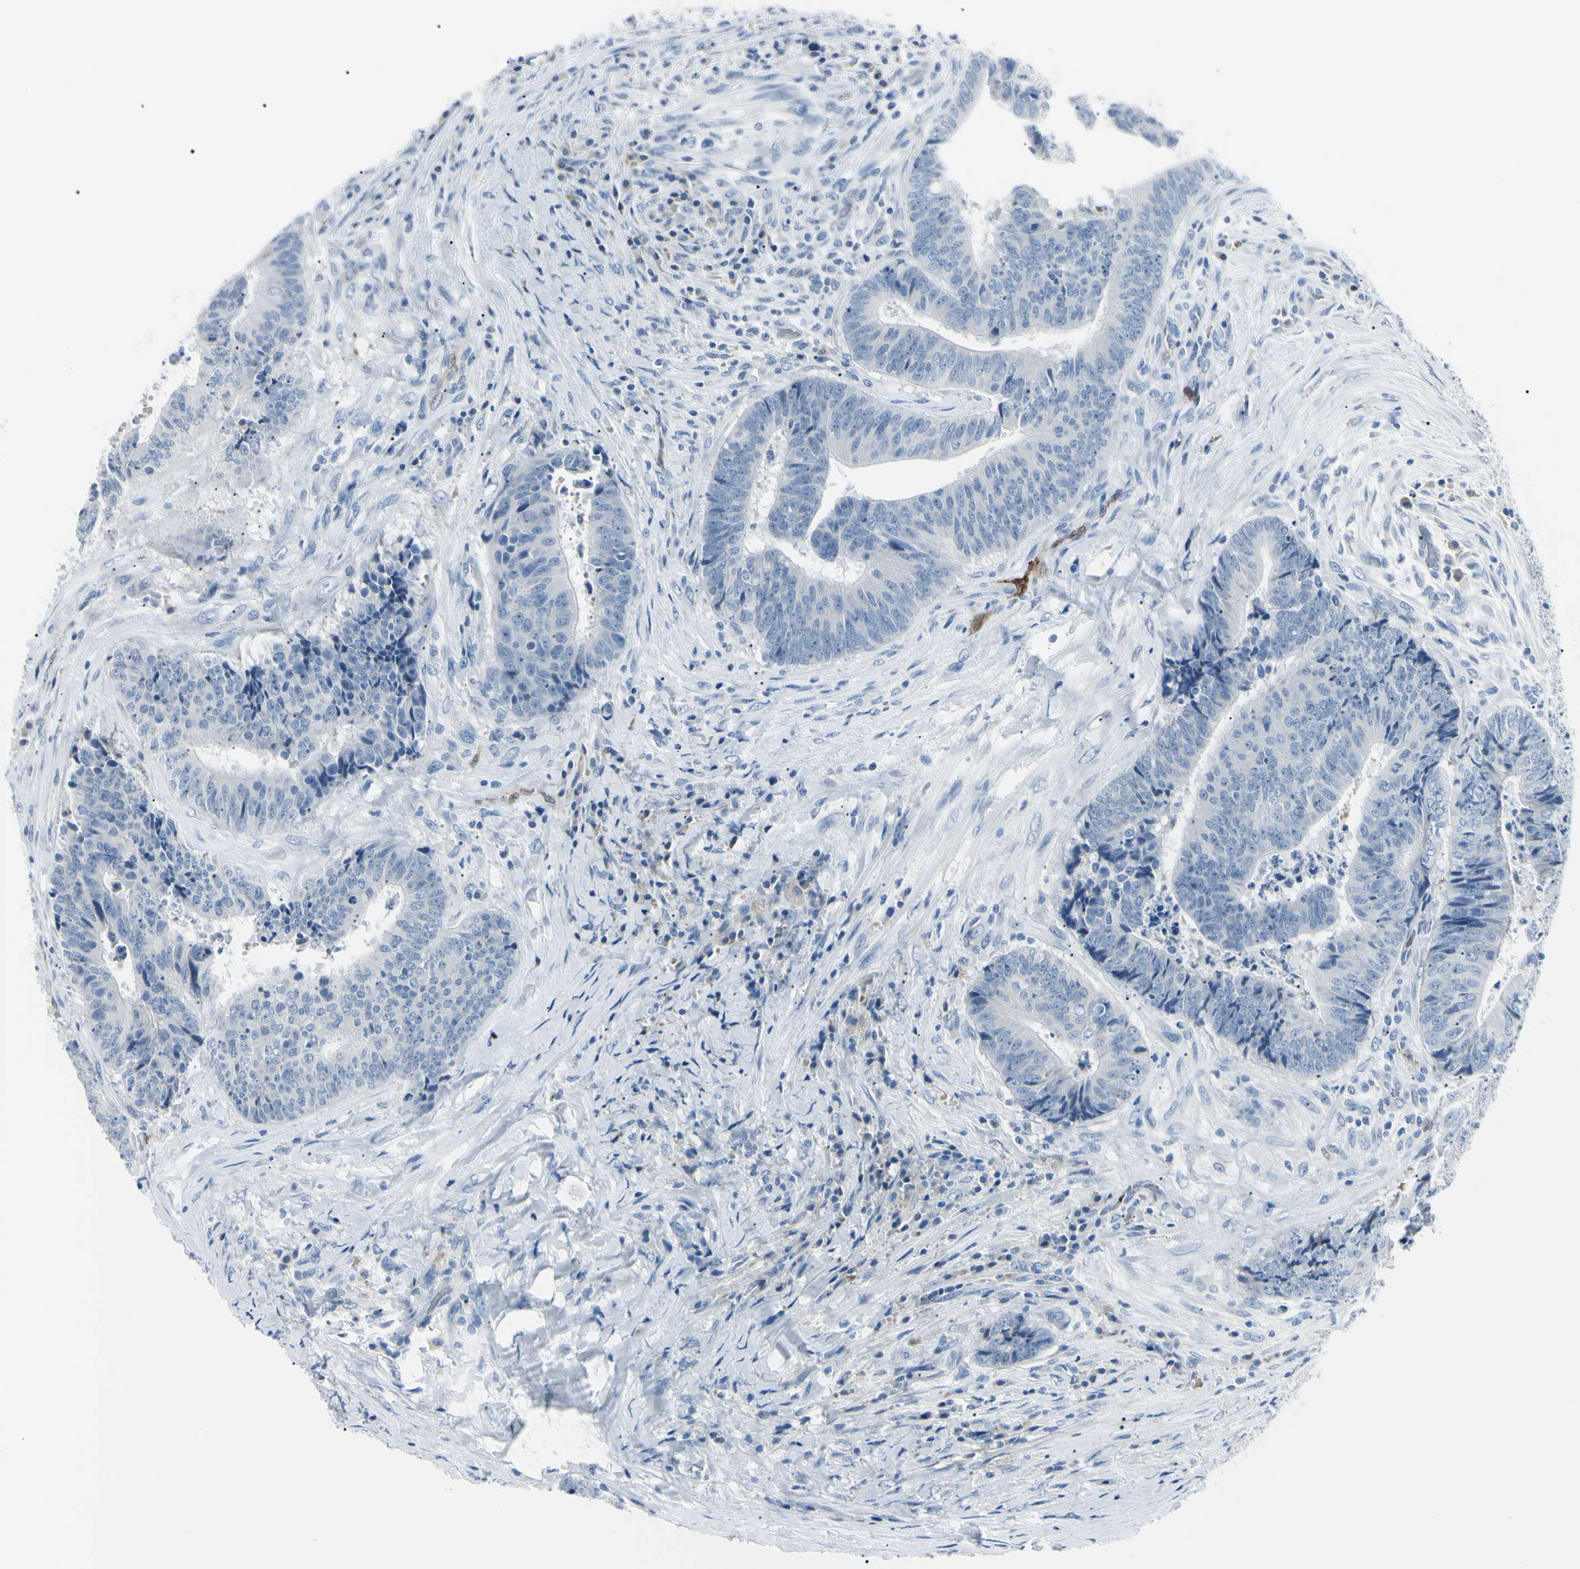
{"staining": {"intensity": "negative", "quantity": "none", "location": "none"}, "tissue": "colorectal cancer", "cell_type": "Tumor cells", "image_type": "cancer", "snomed": [{"axis": "morphology", "description": "Adenocarcinoma, NOS"}, {"axis": "topography", "description": "Rectum"}], "caption": "There is no significant expression in tumor cells of colorectal cancer (adenocarcinoma).", "gene": "CA2", "patient": {"sex": "male", "age": 72}}